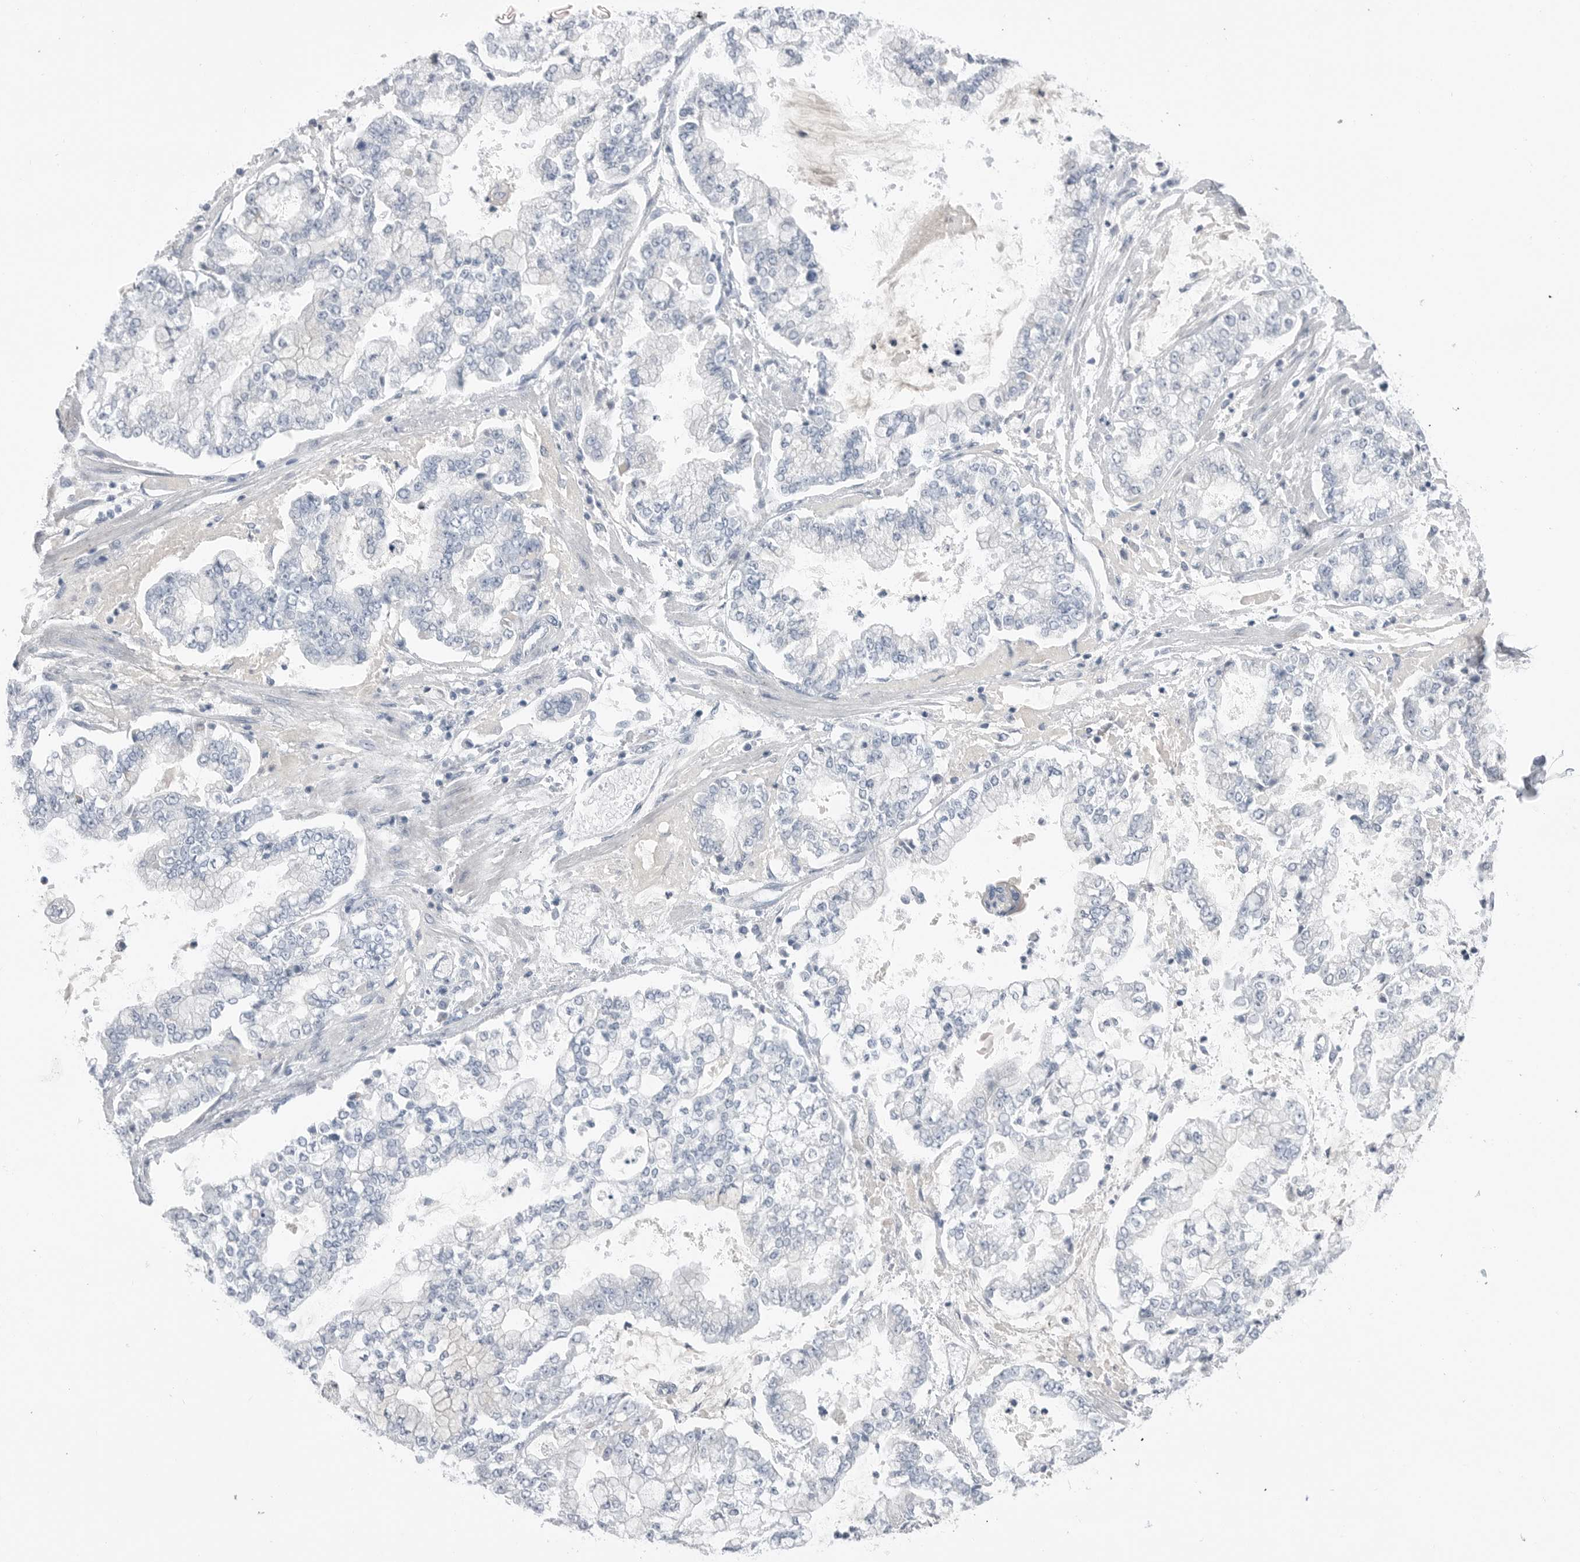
{"staining": {"intensity": "negative", "quantity": "none", "location": "none"}, "tissue": "stomach cancer", "cell_type": "Tumor cells", "image_type": "cancer", "snomed": [{"axis": "morphology", "description": "Adenocarcinoma, NOS"}, {"axis": "topography", "description": "Stomach"}], "caption": "Immunohistochemistry photomicrograph of human stomach cancer stained for a protein (brown), which exhibits no staining in tumor cells.", "gene": "ABHD12", "patient": {"sex": "male", "age": 76}}